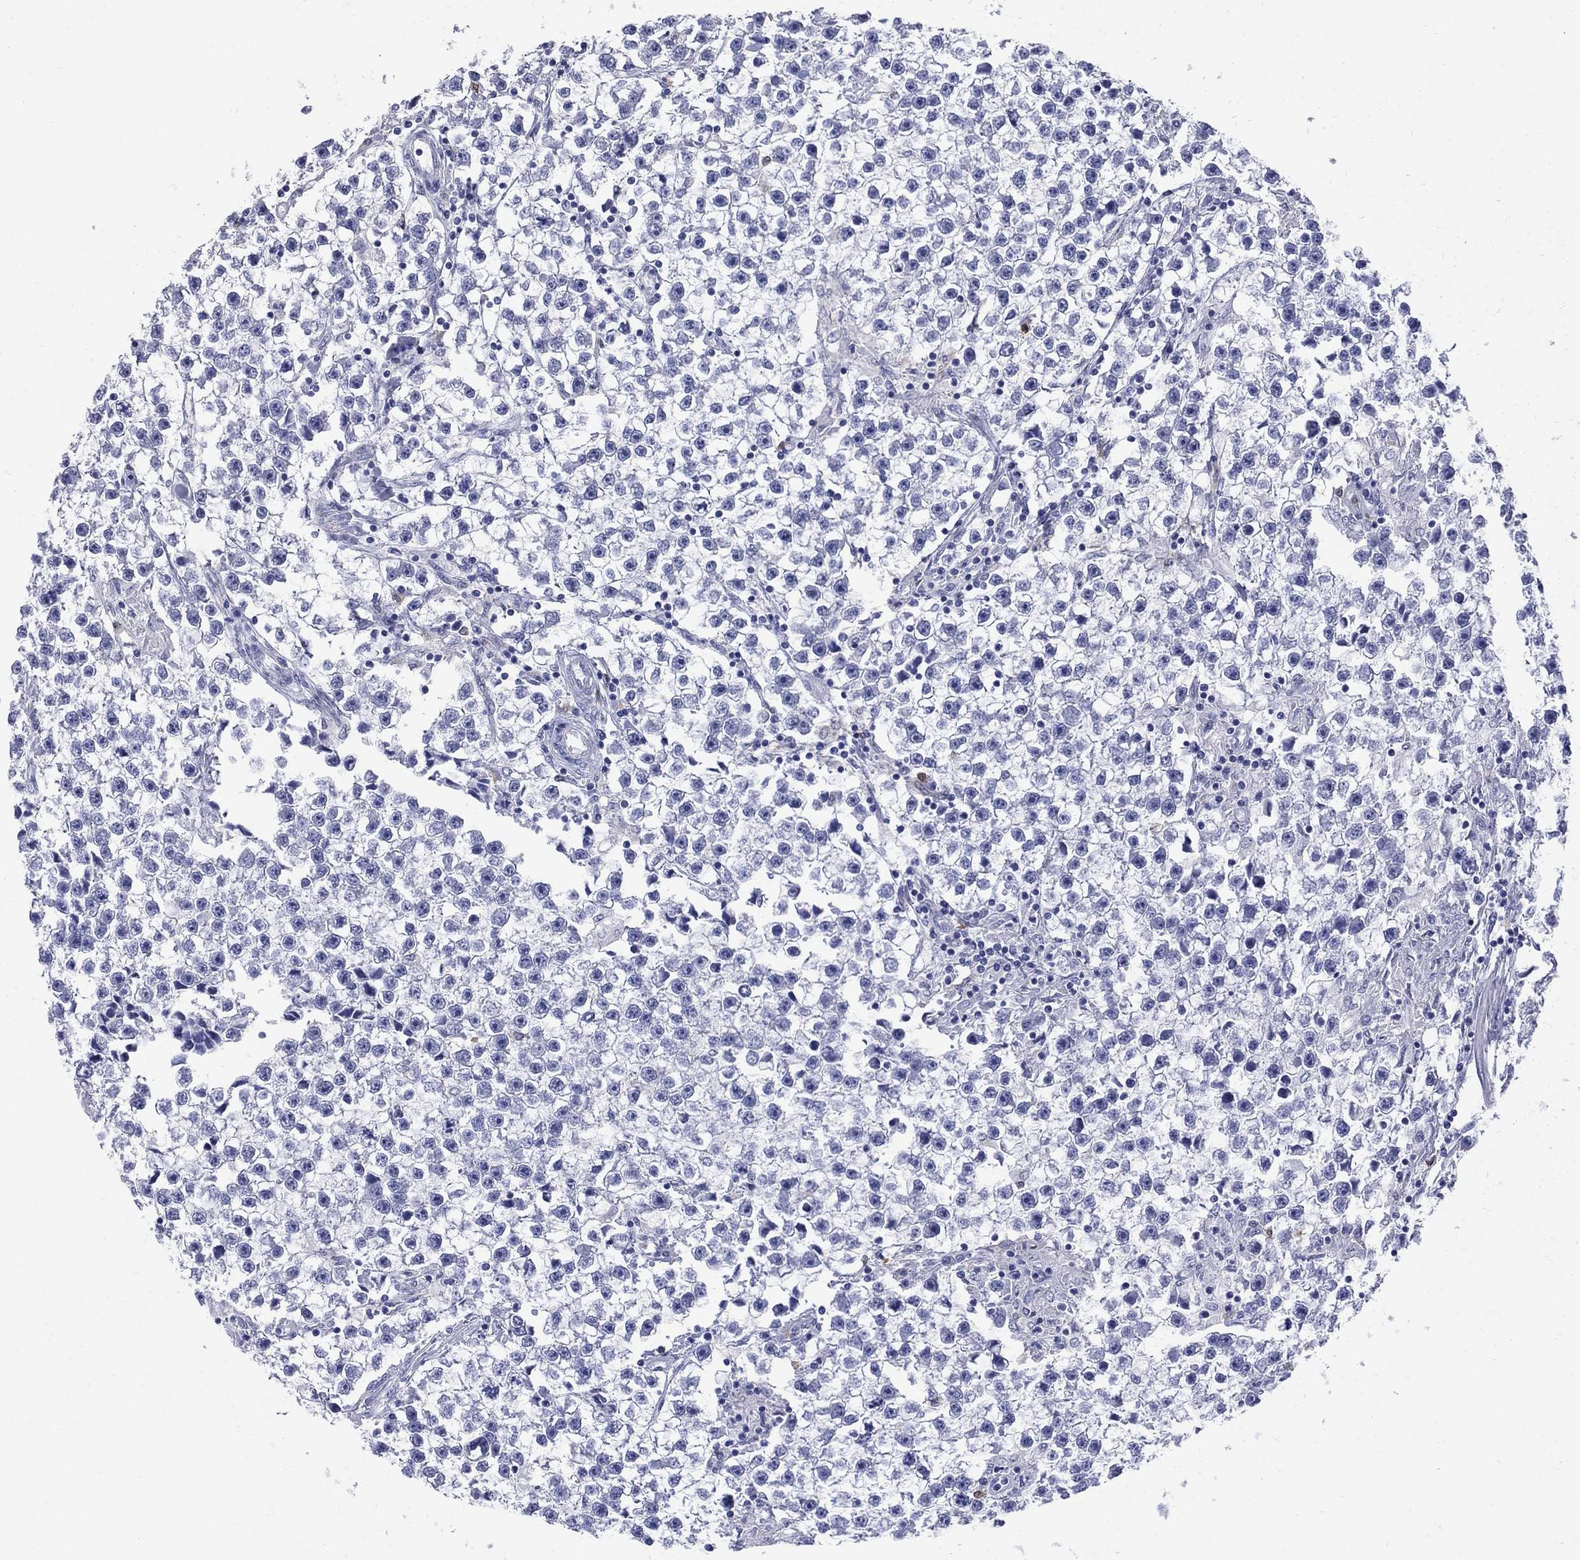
{"staining": {"intensity": "negative", "quantity": "none", "location": "none"}, "tissue": "testis cancer", "cell_type": "Tumor cells", "image_type": "cancer", "snomed": [{"axis": "morphology", "description": "Seminoma, NOS"}, {"axis": "topography", "description": "Testis"}], "caption": "Immunohistochemical staining of human testis seminoma exhibits no significant expression in tumor cells.", "gene": "SERPINB2", "patient": {"sex": "male", "age": 59}}